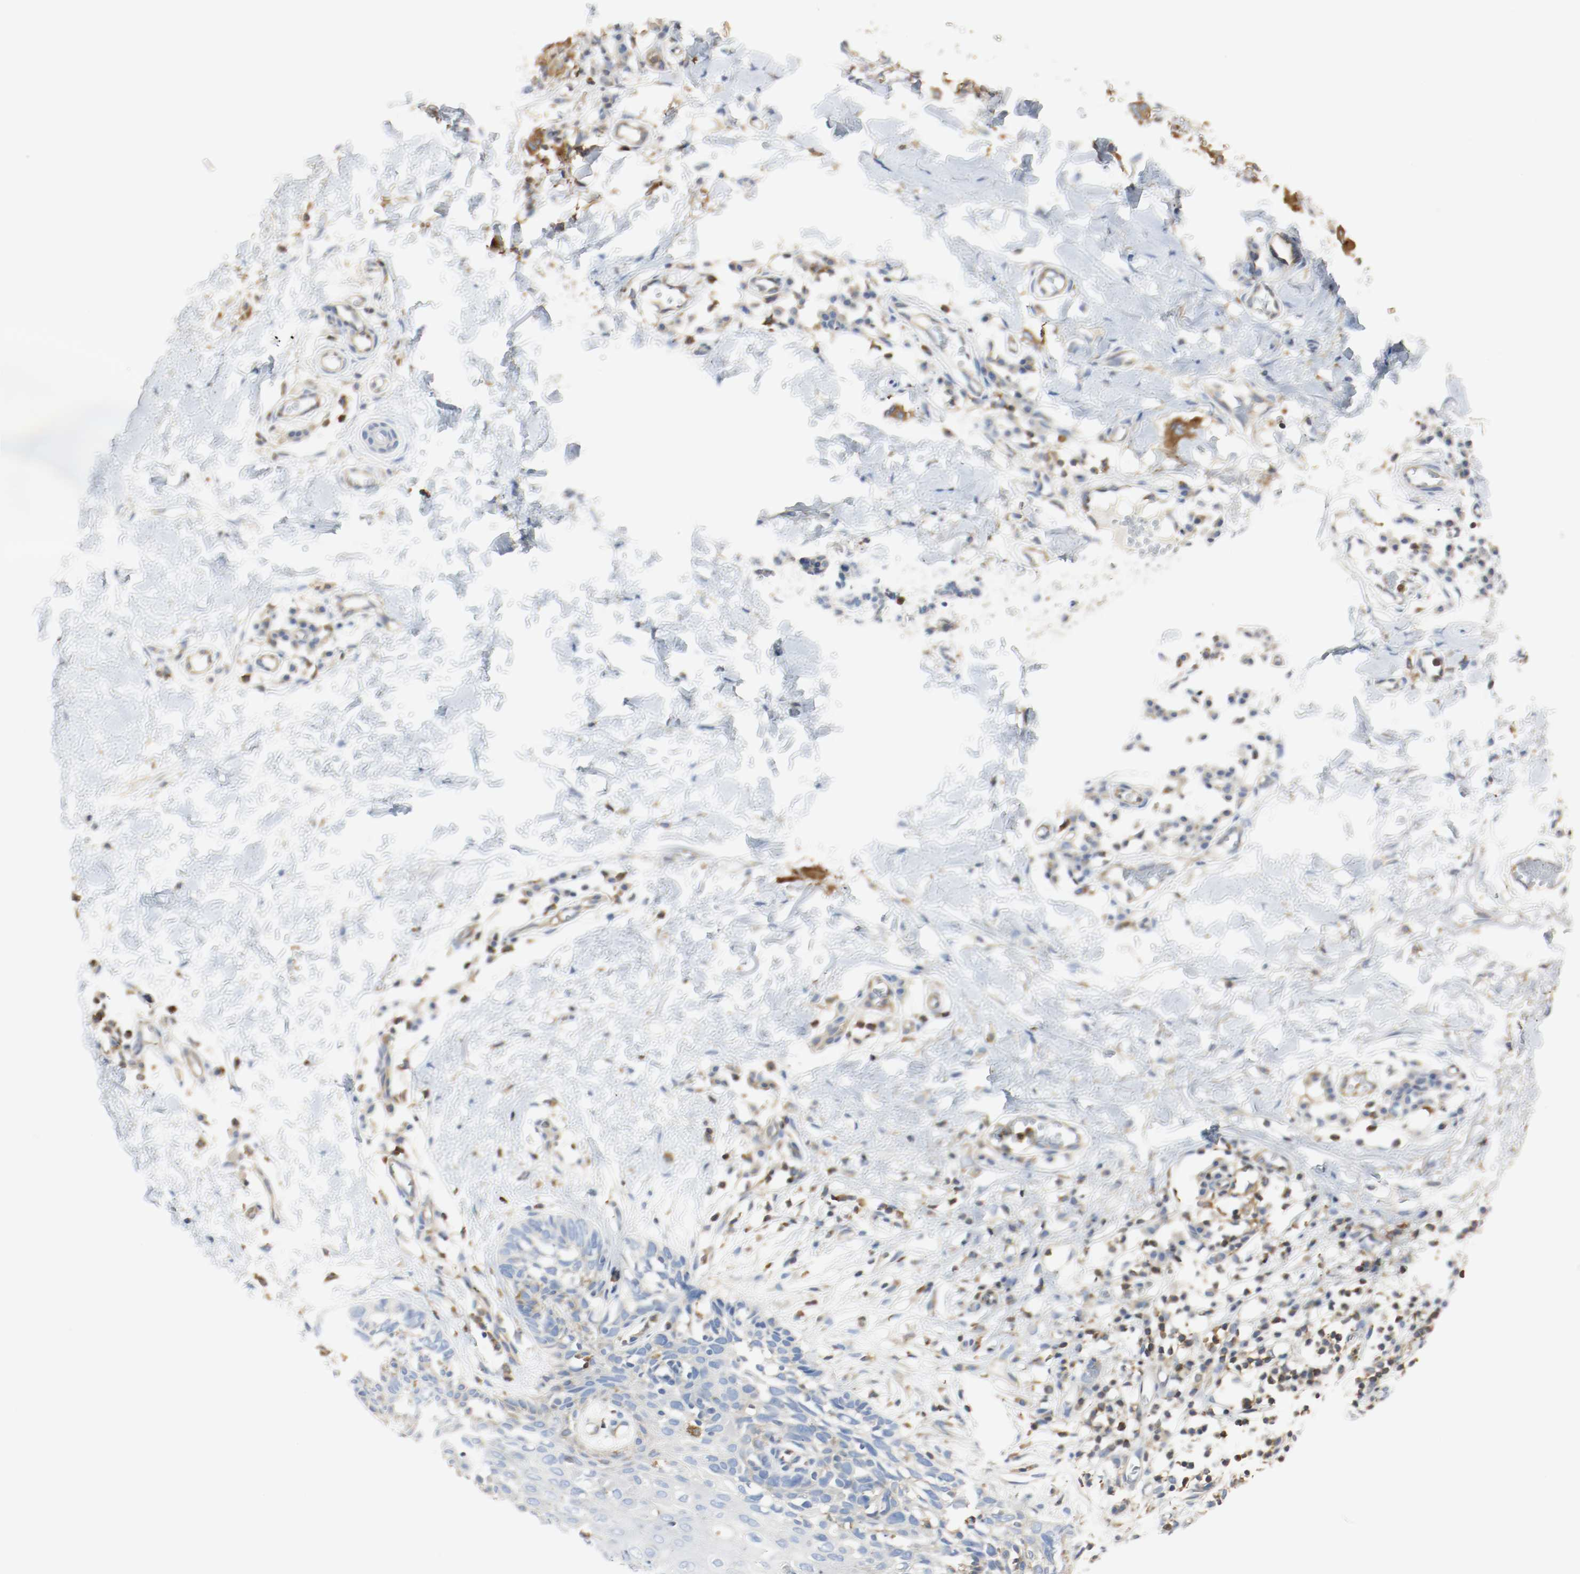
{"staining": {"intensity": "negative", "quantity": "none", "location": "none"}, "tissue": "skin cancer", "cell_type": "Tumor cells", "image_type": "cancer", "snomed": [{"axis": "morphology", "description": "Normal tissue, NOS"}, {"axis": "morphology", "description": "Basal cell carcinoma"}, {"axis": "topography", "description": "Skin"}], "caption": "There is no significant expression in tumor cells of skin cancer (basal cell carcinoma). (DAB IHC visualized using brightfield microscopy, high magnification).", "gene": "ARPC1B", "patient": {"sex": "male", "age": 77}}